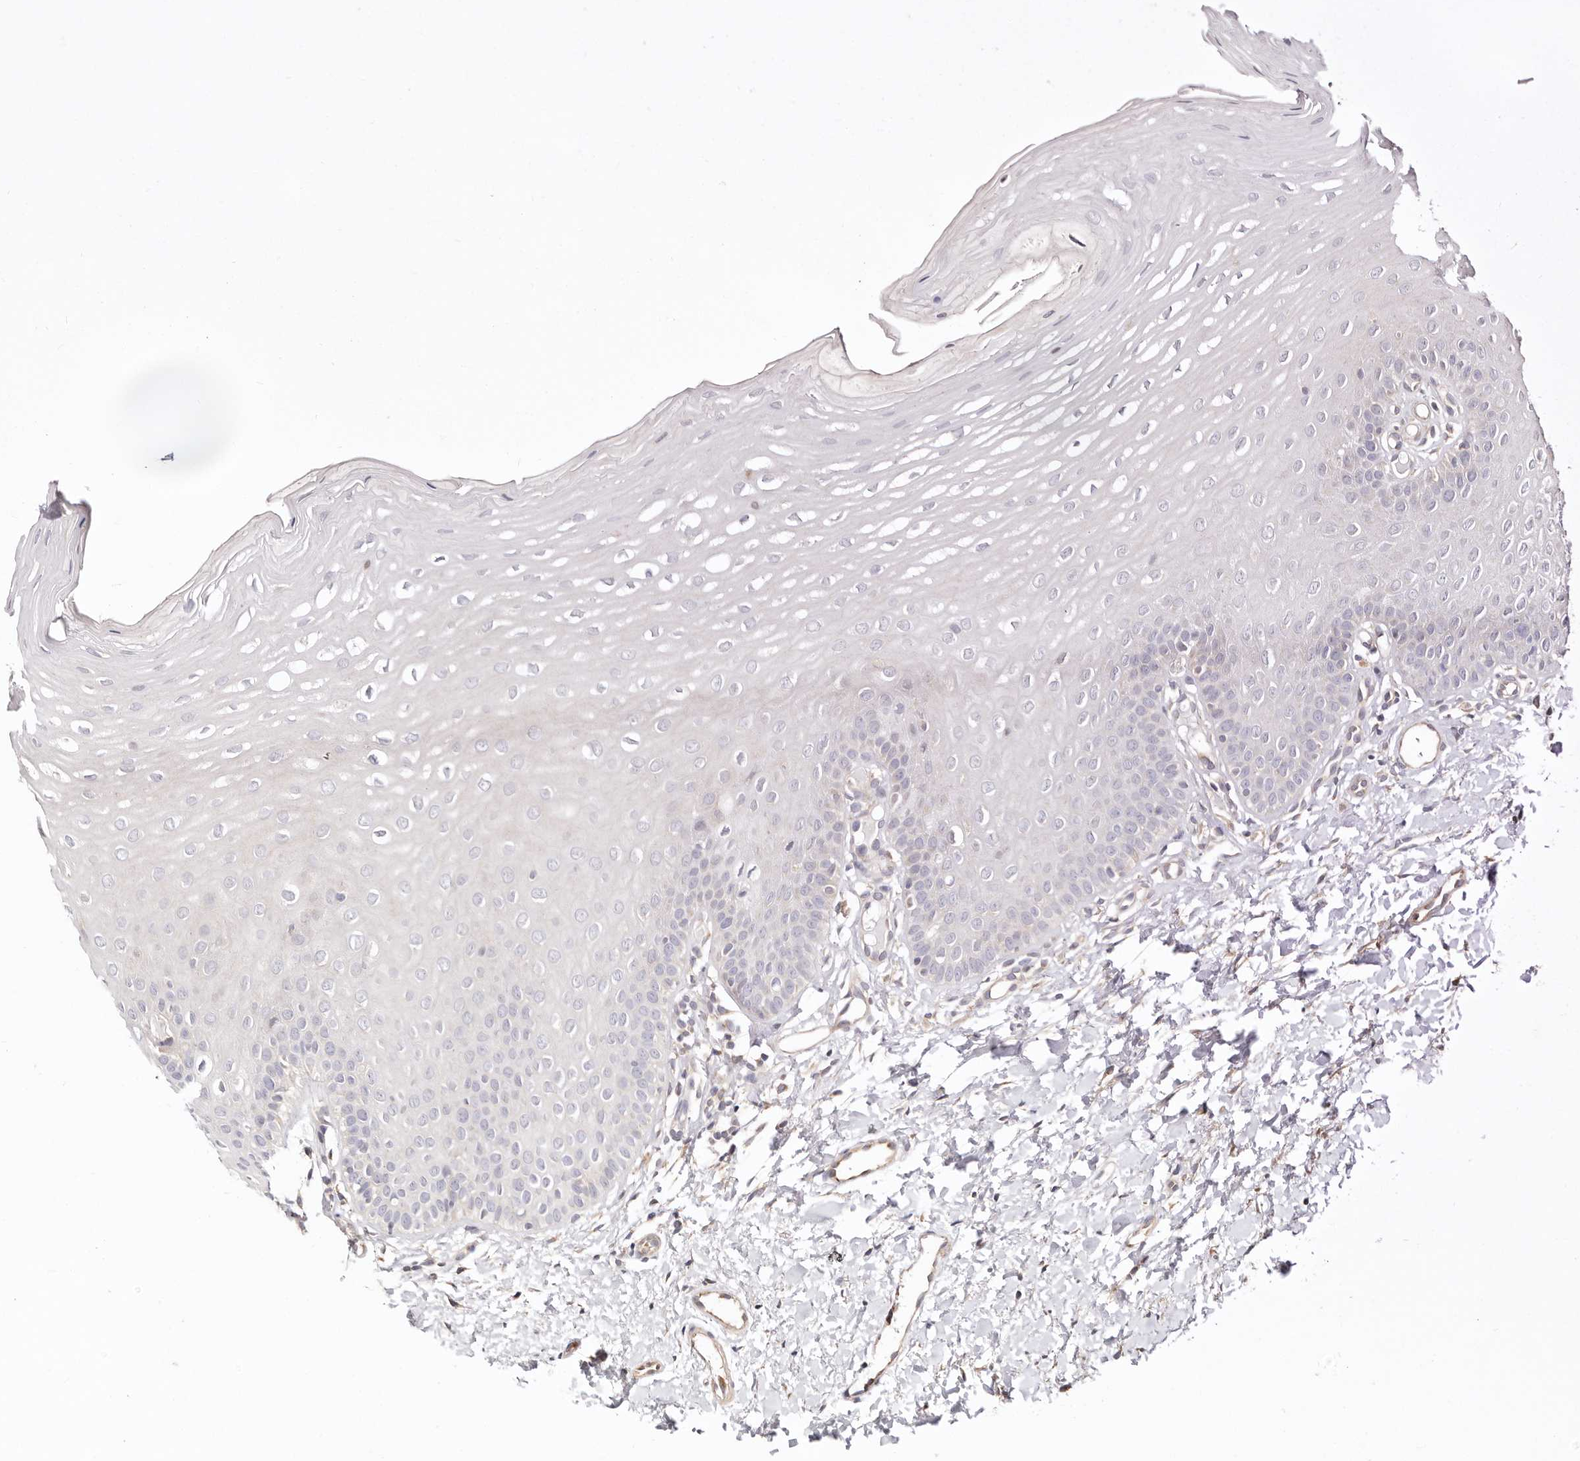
{"staining": {"intensity": "weak", "quantity": "<25%", "location": "cytoplasmic/membranous"}, "tissue": "oral mucosa", "cell_type": "Squamous epithelial cells", "image_type": "normal", "snomed": [{"axis": "morphology", "description": "Normal tissue, NOS"}, {"axis": "topography", "description": "Oral tissue"}], "caption": "Immunohistochemistry (IHC) of unremarkable oral mucosa shows no expression in squamous epithelial cells. Brightfield microscopy of IHC stained with DAB (brown) and hematoxylin (blue), captured at high magnification.", "gene": "MAPK1", "patient": {"sex": "female", "age": 39}}